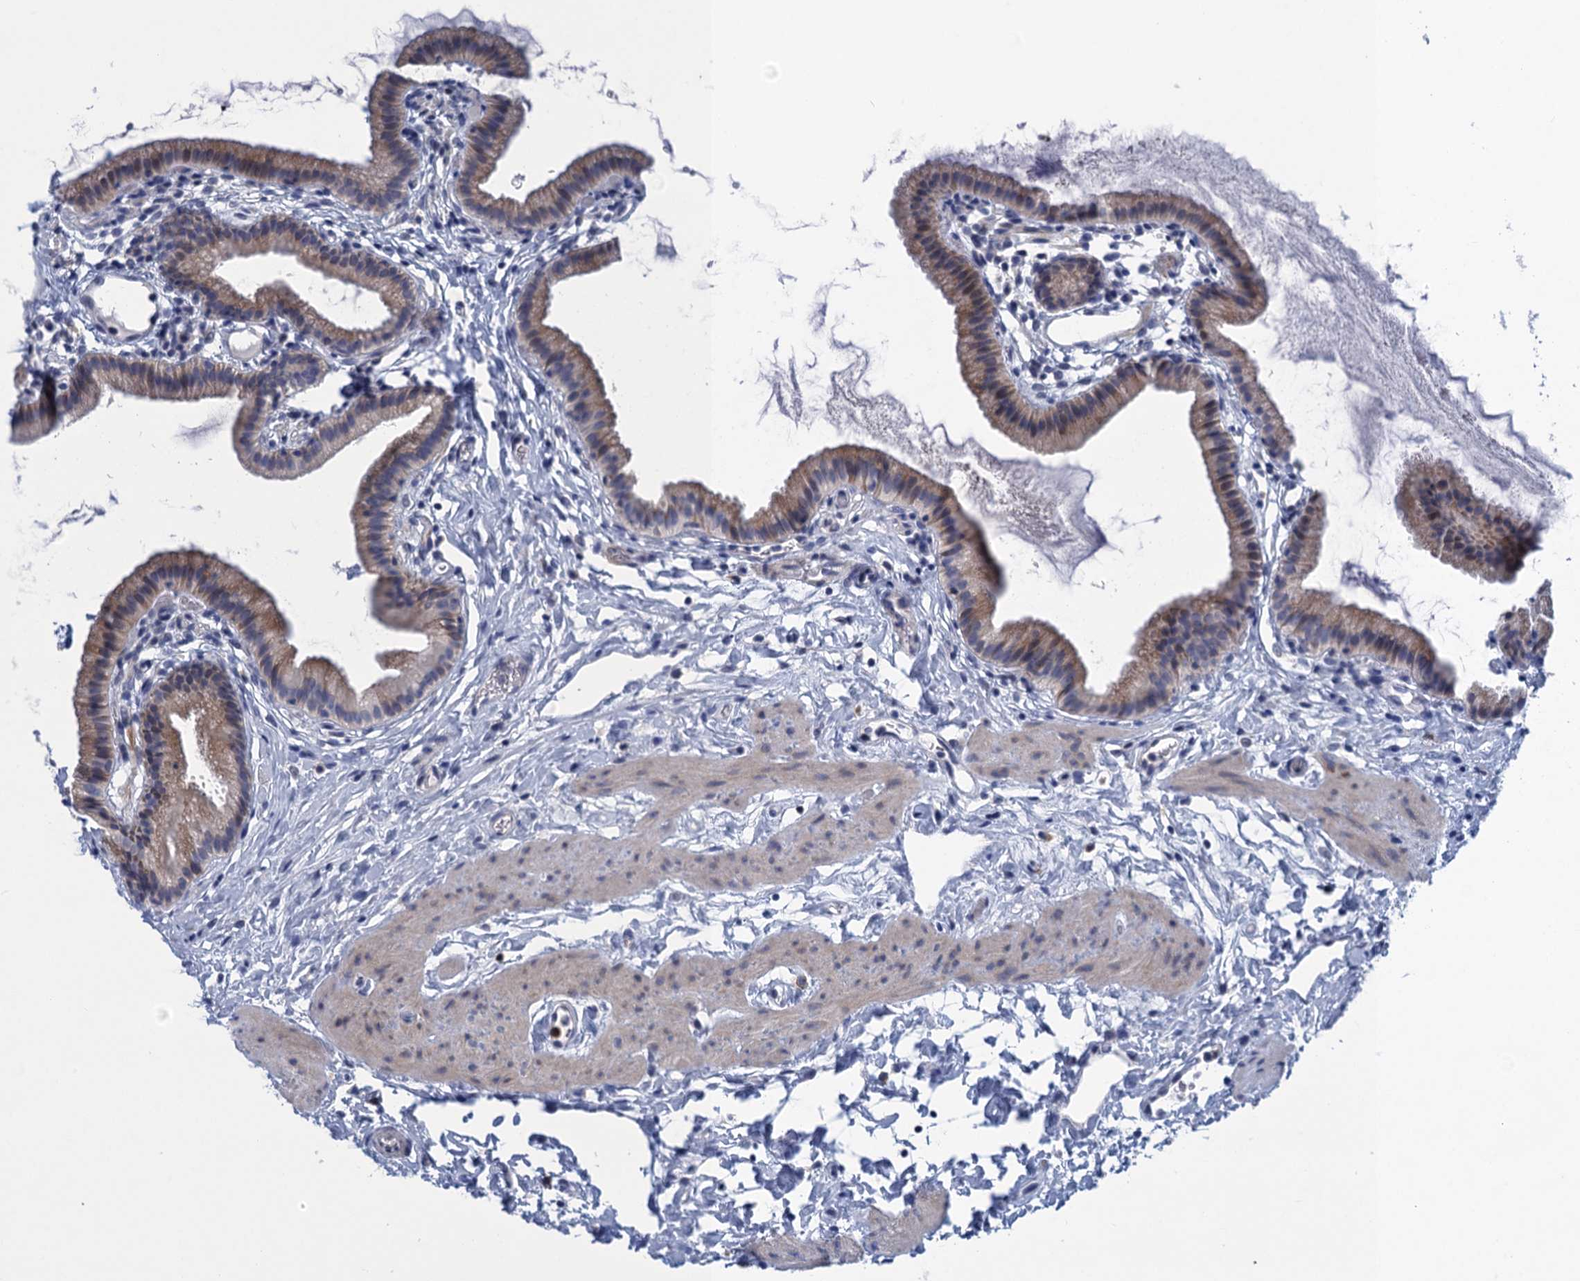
{"staining": {"intensity": "weak", "quantity": "25%-75%", "location": "cytoplasmic/membranous"}, "tissue": "gallbladder", "cell_type": "Glandular cells", "image_type": "normal", "snomed": [{"axis": "morphology", "description": "Normal tissue, NOS"}, {"axis": "topography", "description": "Gallbladder"}], "caption": "Weak cytoplasmic/membranous expression for a protein is present in about 25%-75% of glandular cells of normal gallbladder using immunohistochemistry.", "gene": "SCEL", "patient": {"sex": "female", "age": 46}}